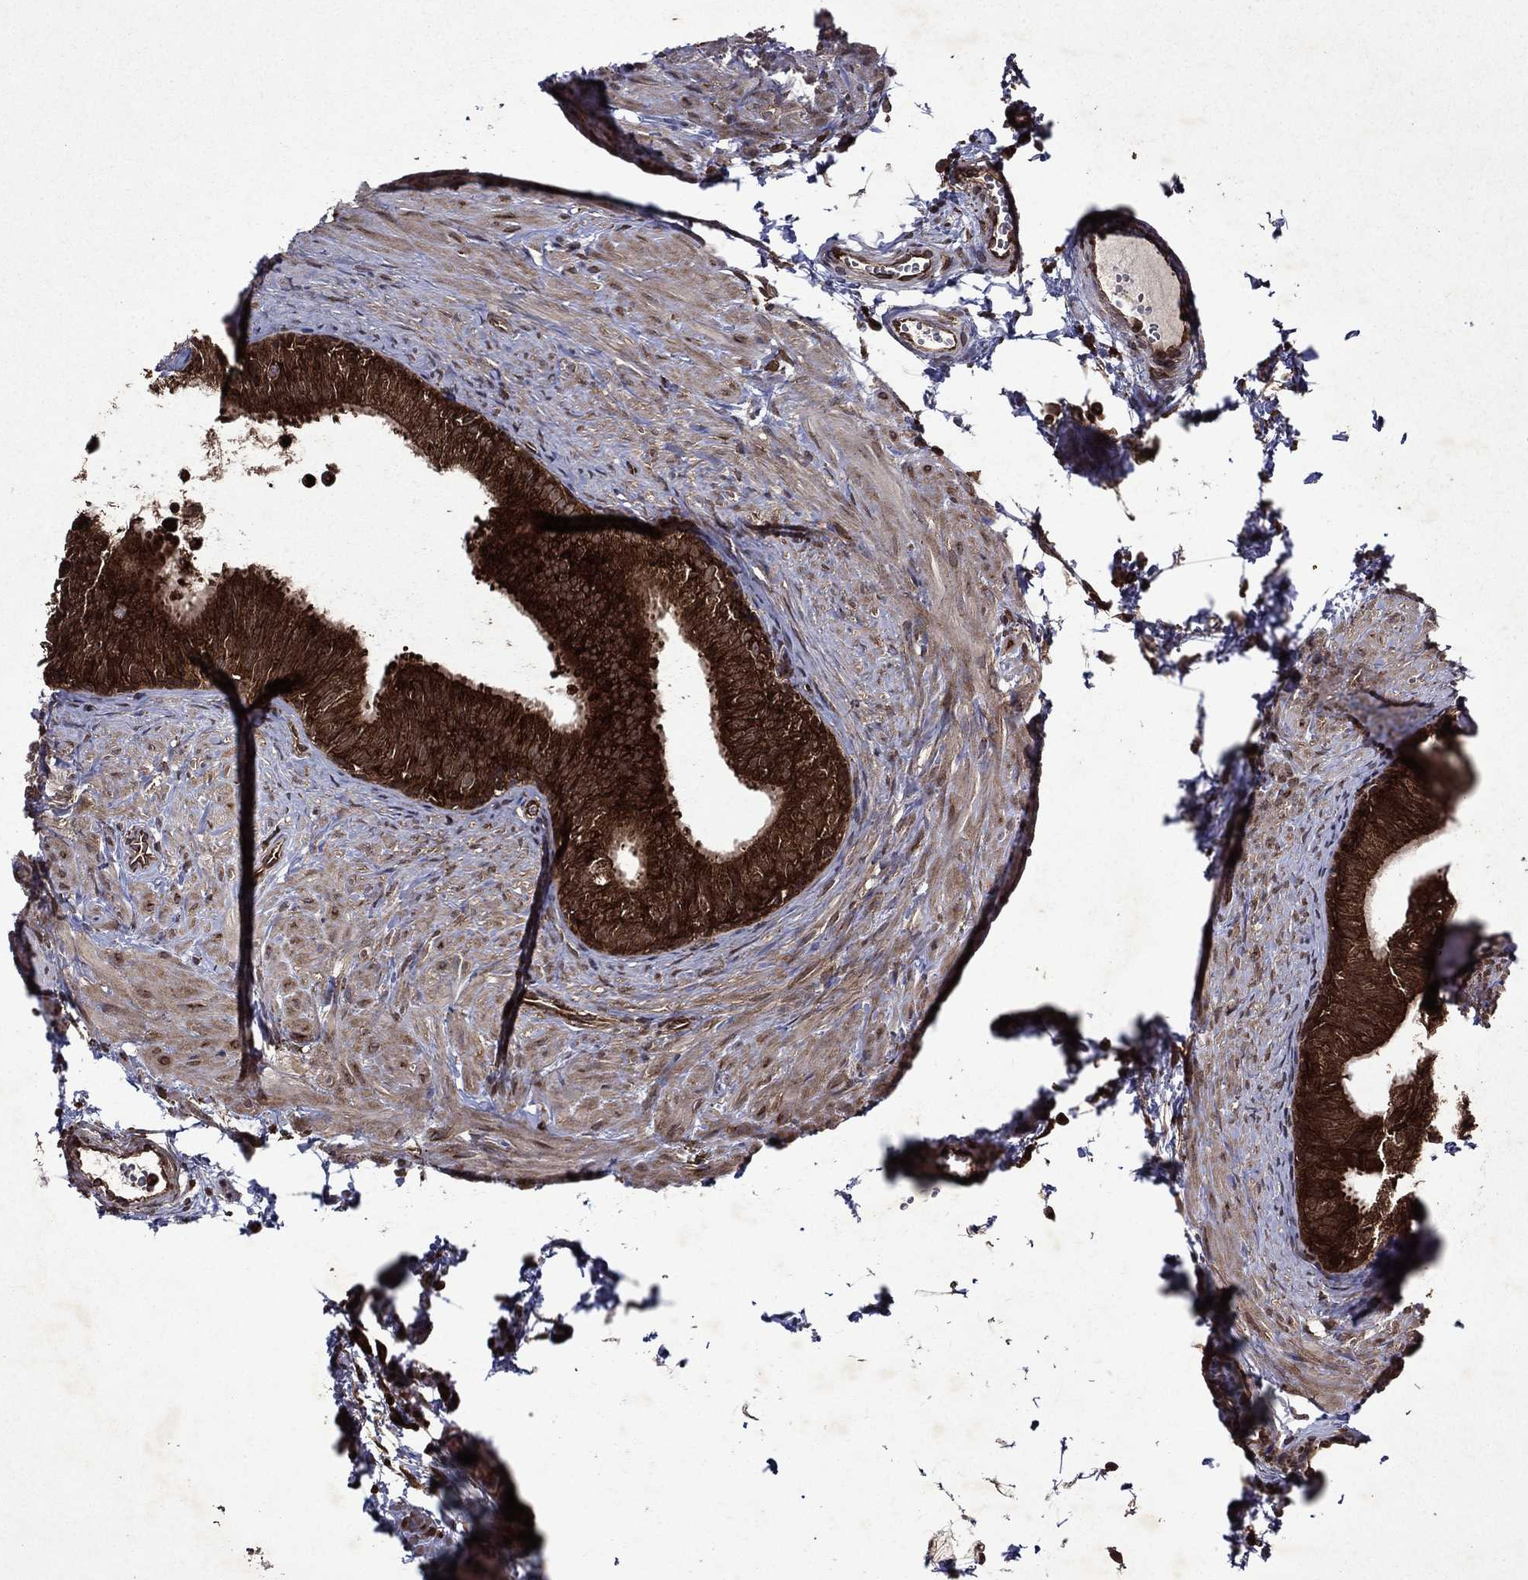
{"staining": {"intensity": "strong", "quantity": ">75%", "location": "cytoplasmic/membranous"}, "tissue": "epididymis", "cell_type": "Glandular cells", "image_type": "normal", "snomed": [{"axis": "morphology", "description": "Normal tissue, NOS"}, {"axis": "topography", "description": "Epididymis"}], "caption": "Immunohistochemistry (IHC) of benign epididymis reveals high levels of strong cytoplasmic/membranous positivity in about >75% of glandular cells. (DAB IHC, brown staining for protein, blue staining for nuclei).", "gene": "EIF2B4", "patient": {"sex": "male", "age": 22}}